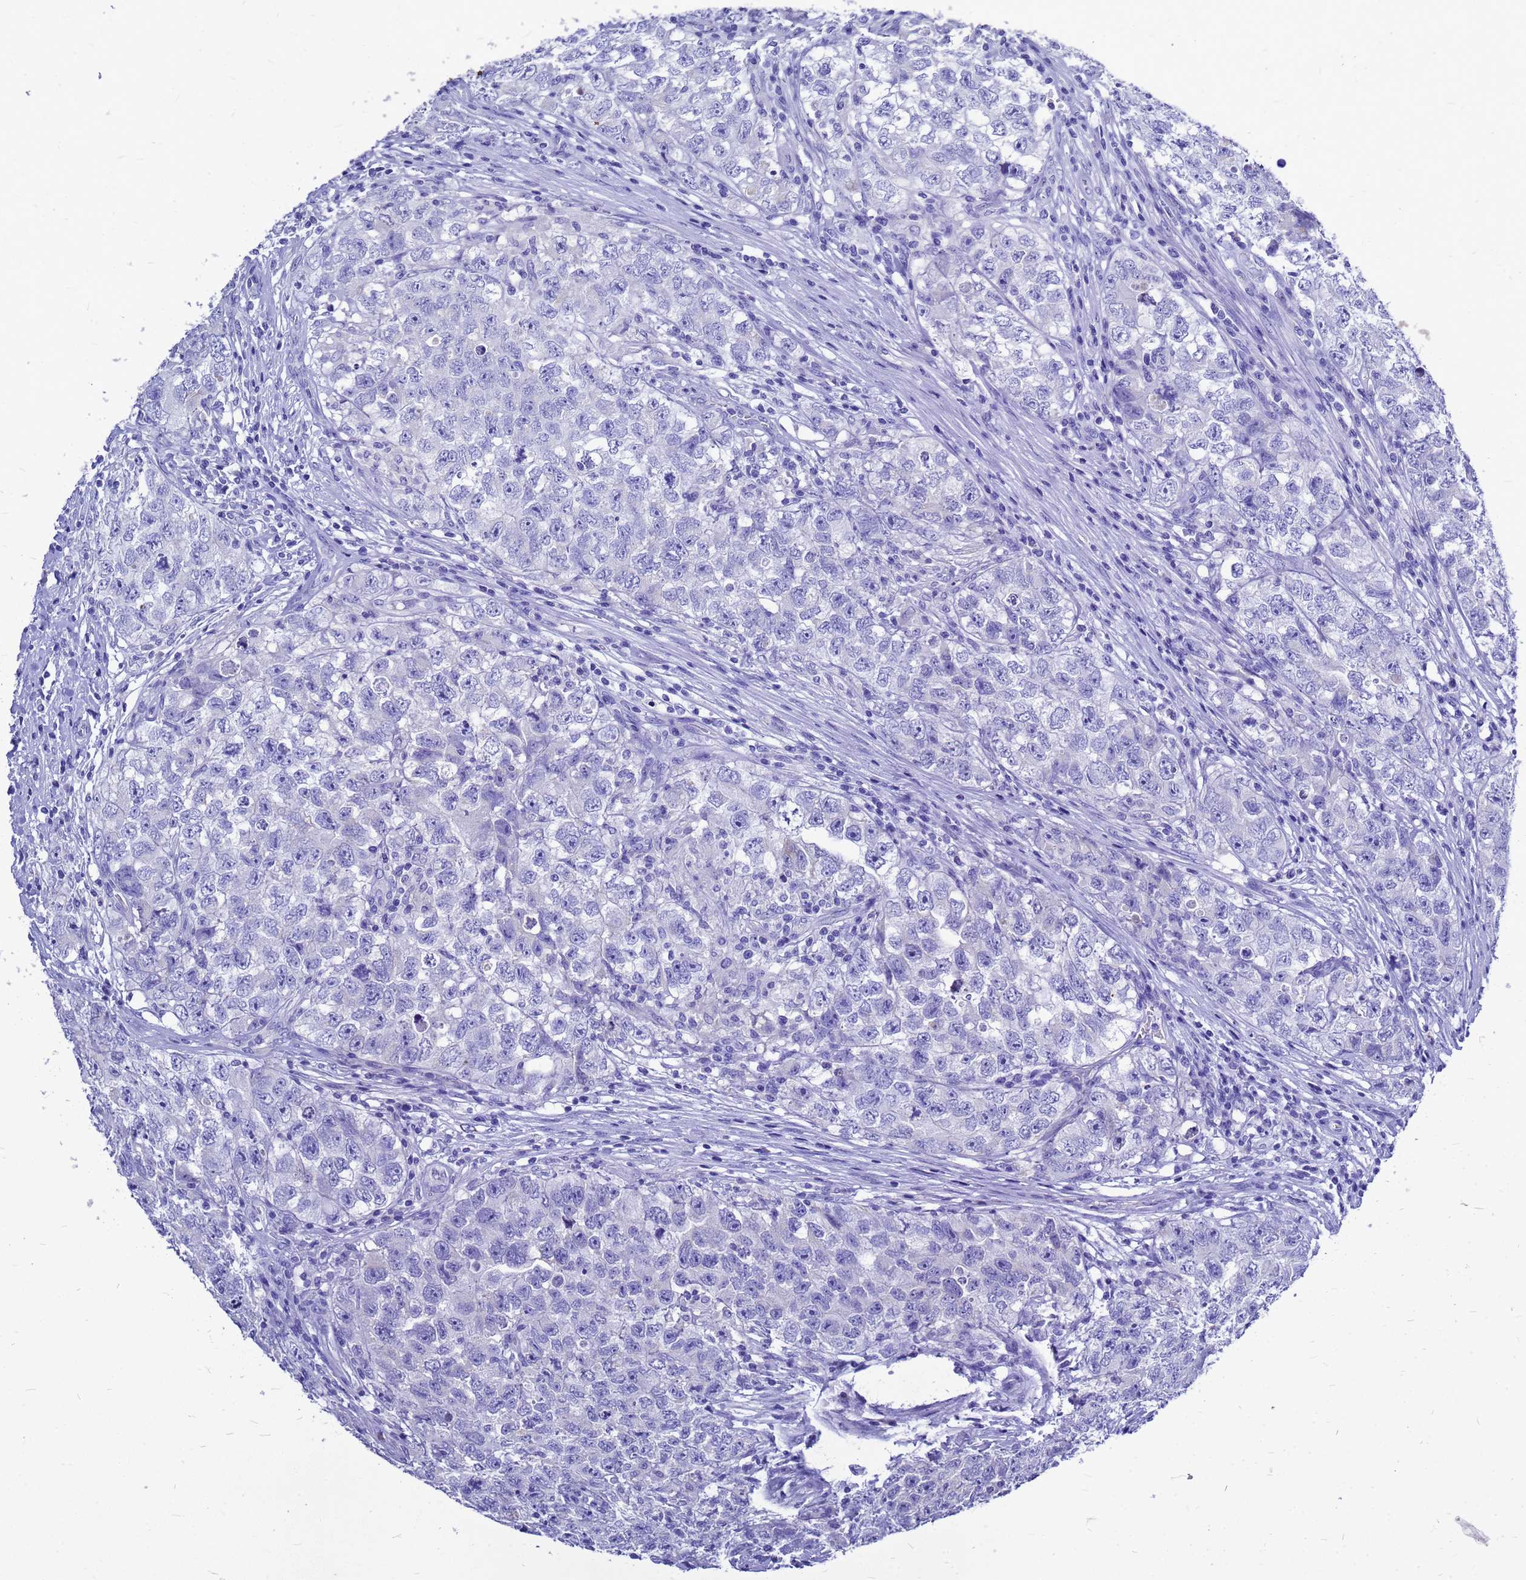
{"staining": {"intensity": "negative", "quantity": "none", "location": "none"}, "tissue": "testis cancer", "cell_type": "Tumor cells", "image_type": "cancer", "snomed": [{"axis": "morphology", "description": "Seminoma, NOS"}, {"axis": "morphology", "description": "Carcinoma, Embryonal, NOS"}, {"axis": "topography", "description": "Testis"}], "caption": "Micrograph shows no protein staining in tumor cells of testis cancer (embryonal carcinoma) tissue.", "gene": "OR52E2", "patient": {"sex": "male", "age": 43}}